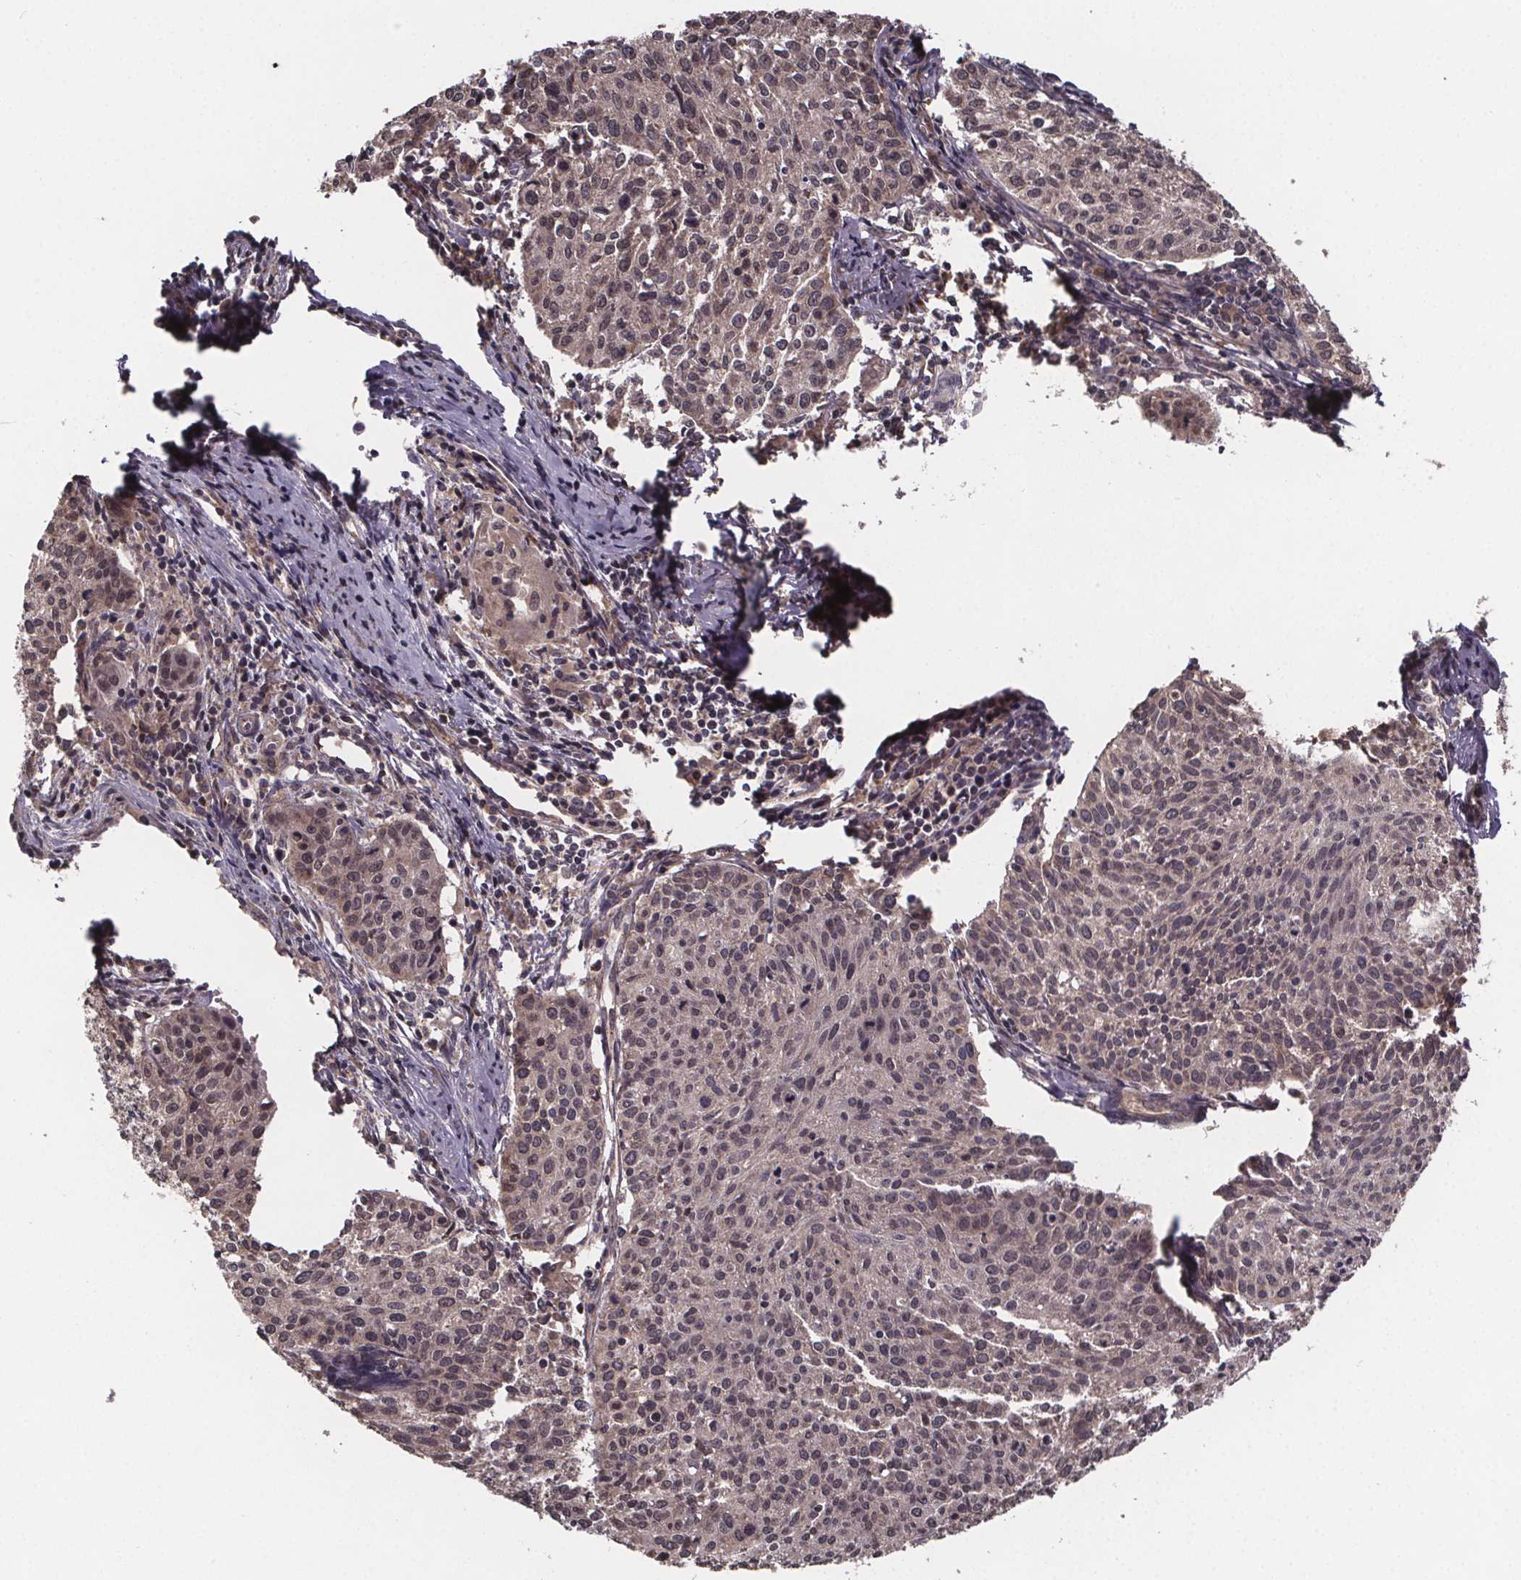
{"staining": {"intensity": "weak", "quantity": "25%-75%", "location": "cytoplasmic/membranous"}, "tissue": "cervical cancer", "cell_type": "Tumor cells", "image_type": "cancer", "snomed": [{"axis": "morphology", "description": "Squamous cell carcinoma, NOS"}, {"axis": "topography", "description": "Cervix"}], "caption": "Protein expression analysis of human cervical cancer reveals weak cytoplasmic/membranous staining in approximately 25%-75% of tumor cells.", "gene": "SAT1", "patient": {"sex": "female", "age": 38}}